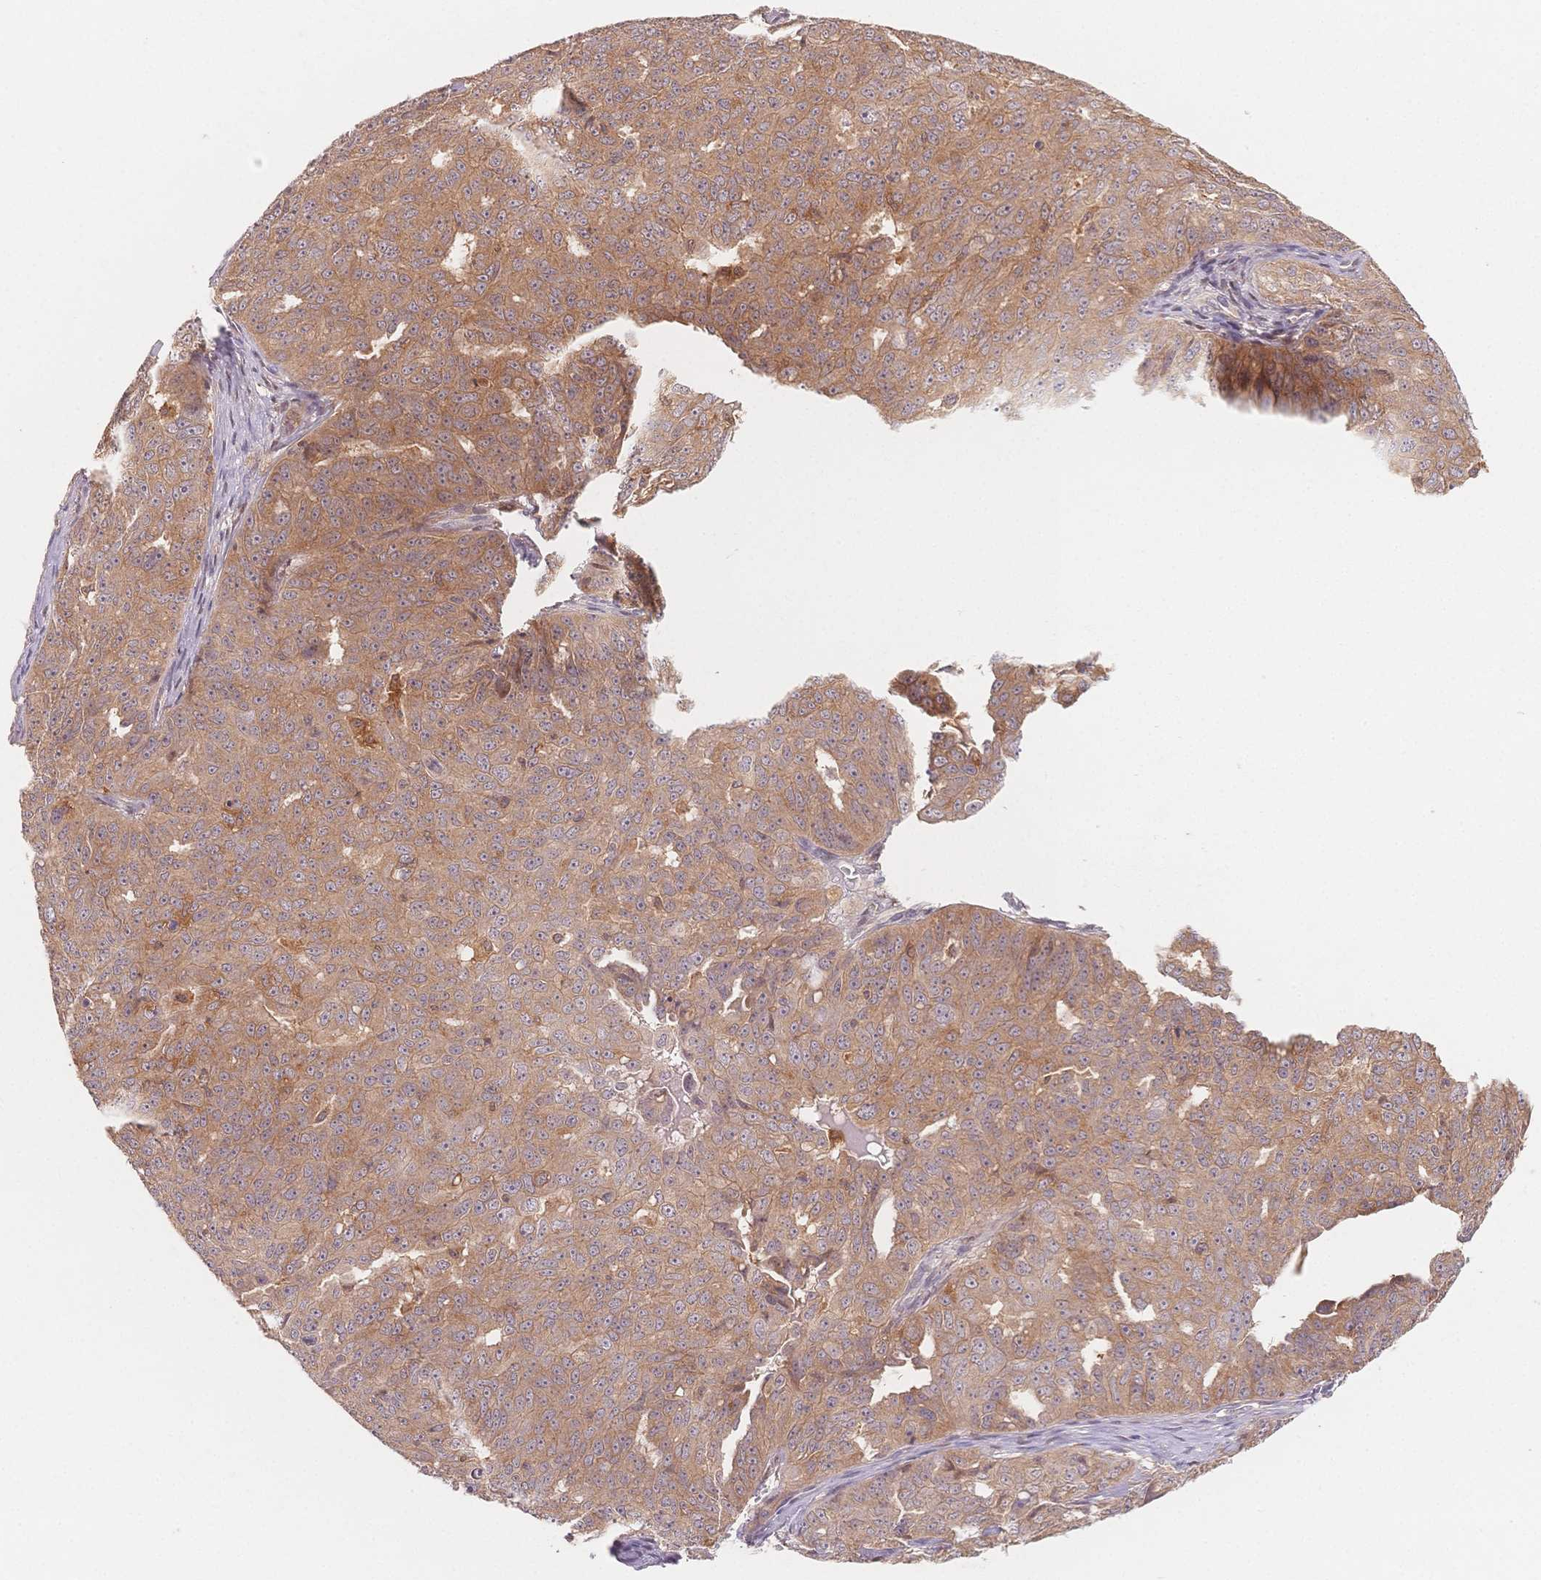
{"staining": {"intensity": "moderate", "quantity": ">75%", "location": "cytoplasmic/membranous"}, "tissue": "ovarian cancer", "cell_type": "Tumor cells", "image_type": "cancer", "snomed": [{"axis": "morphology", "description": "Carcinoma, endometroid"}, {"axis": "topography", "description": "Ovary"}], "caption": "Immunohistochemical staining of human ovarian cancer reveals medium levels of moderate cytoplasmic/membranous positivity in approximately >75% of tumor cells. The staining is performed using DAB brown chromogen to label protein expression. The nuclei are counter-stained blue using hematoxylin.", "gene": "C12orf75", "patient": {"sex": "female", "age": 70}}